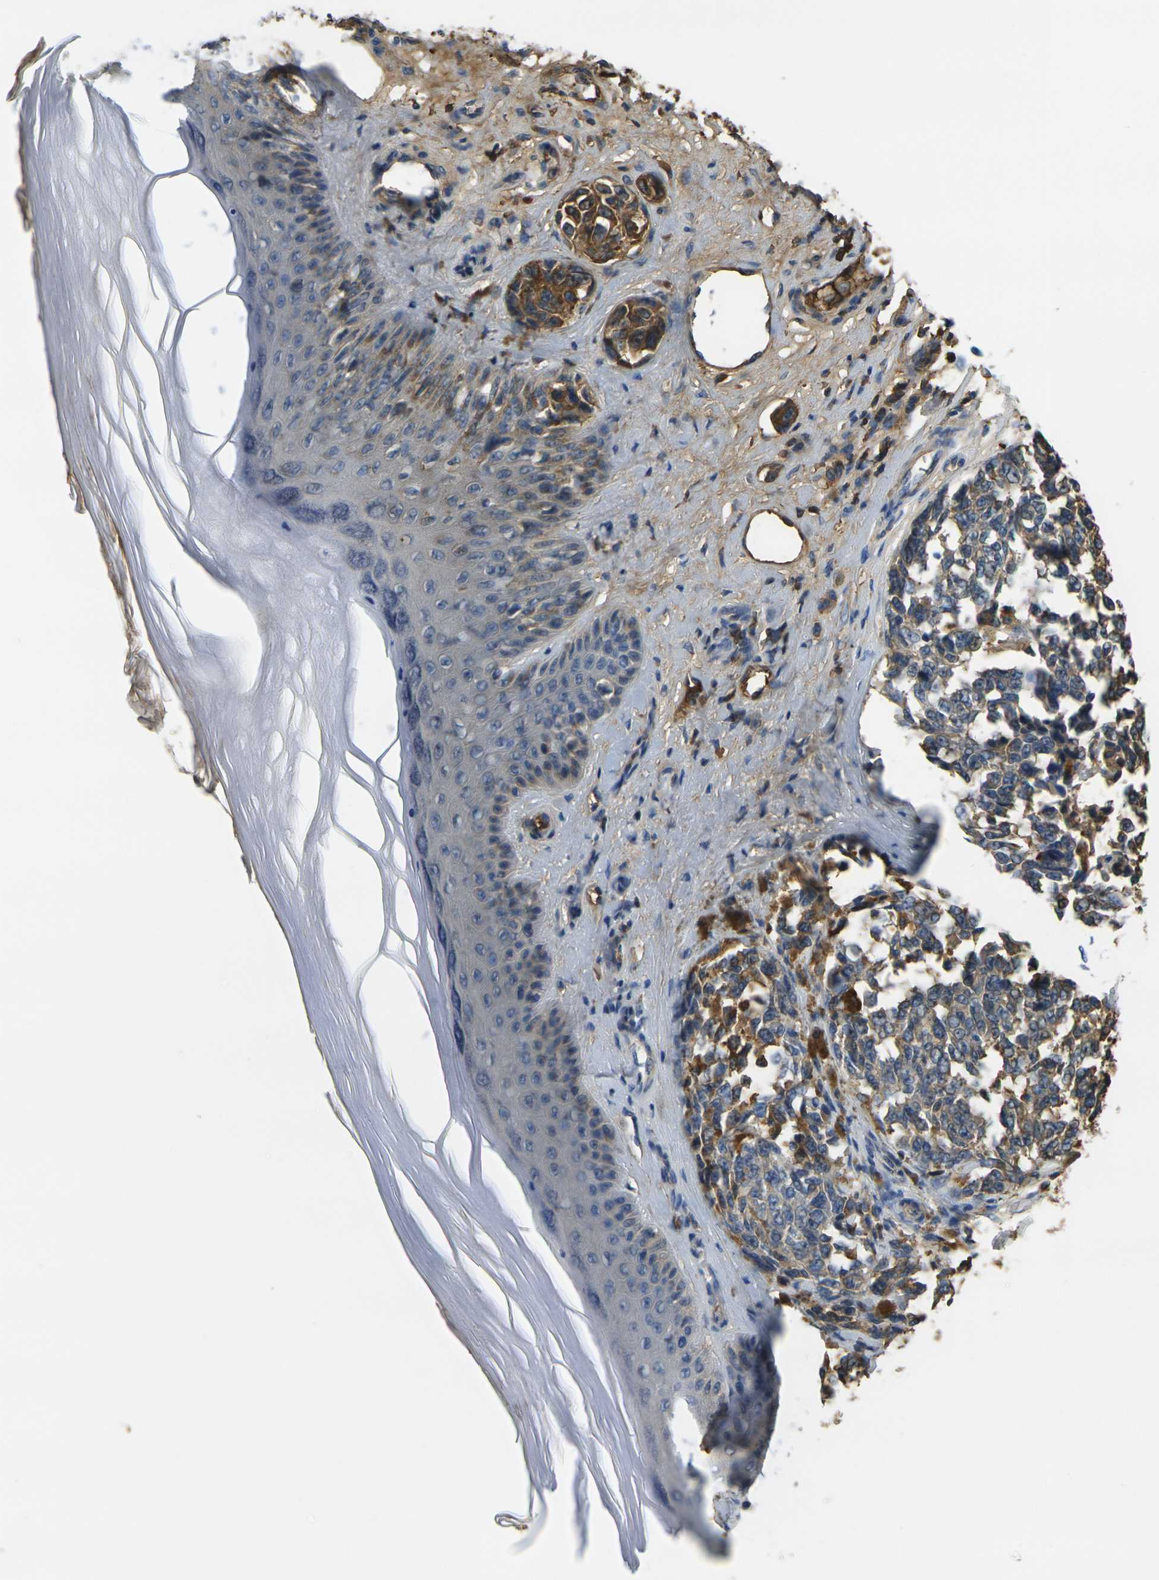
{"staining": {"intensity": "moderate", "quantity": "<25%", "location": "cytoplasmic/membranous"}, "tissue": "melanoma", "cell_type": "Tumor cells", "image_type": "cancer", "snomed": [{"axis": "morphology", "description": "Malignant melanoma, NOS"}, {"axis": "topography", "description": "Skin"}], "caption": "Tumor cells exhibit moderate cytoplasmic/membranous positivity in about <25% of cells in malignant melanoma.", "gene": "PLCD1", "patient": {"sex": "female", "age": 64}}